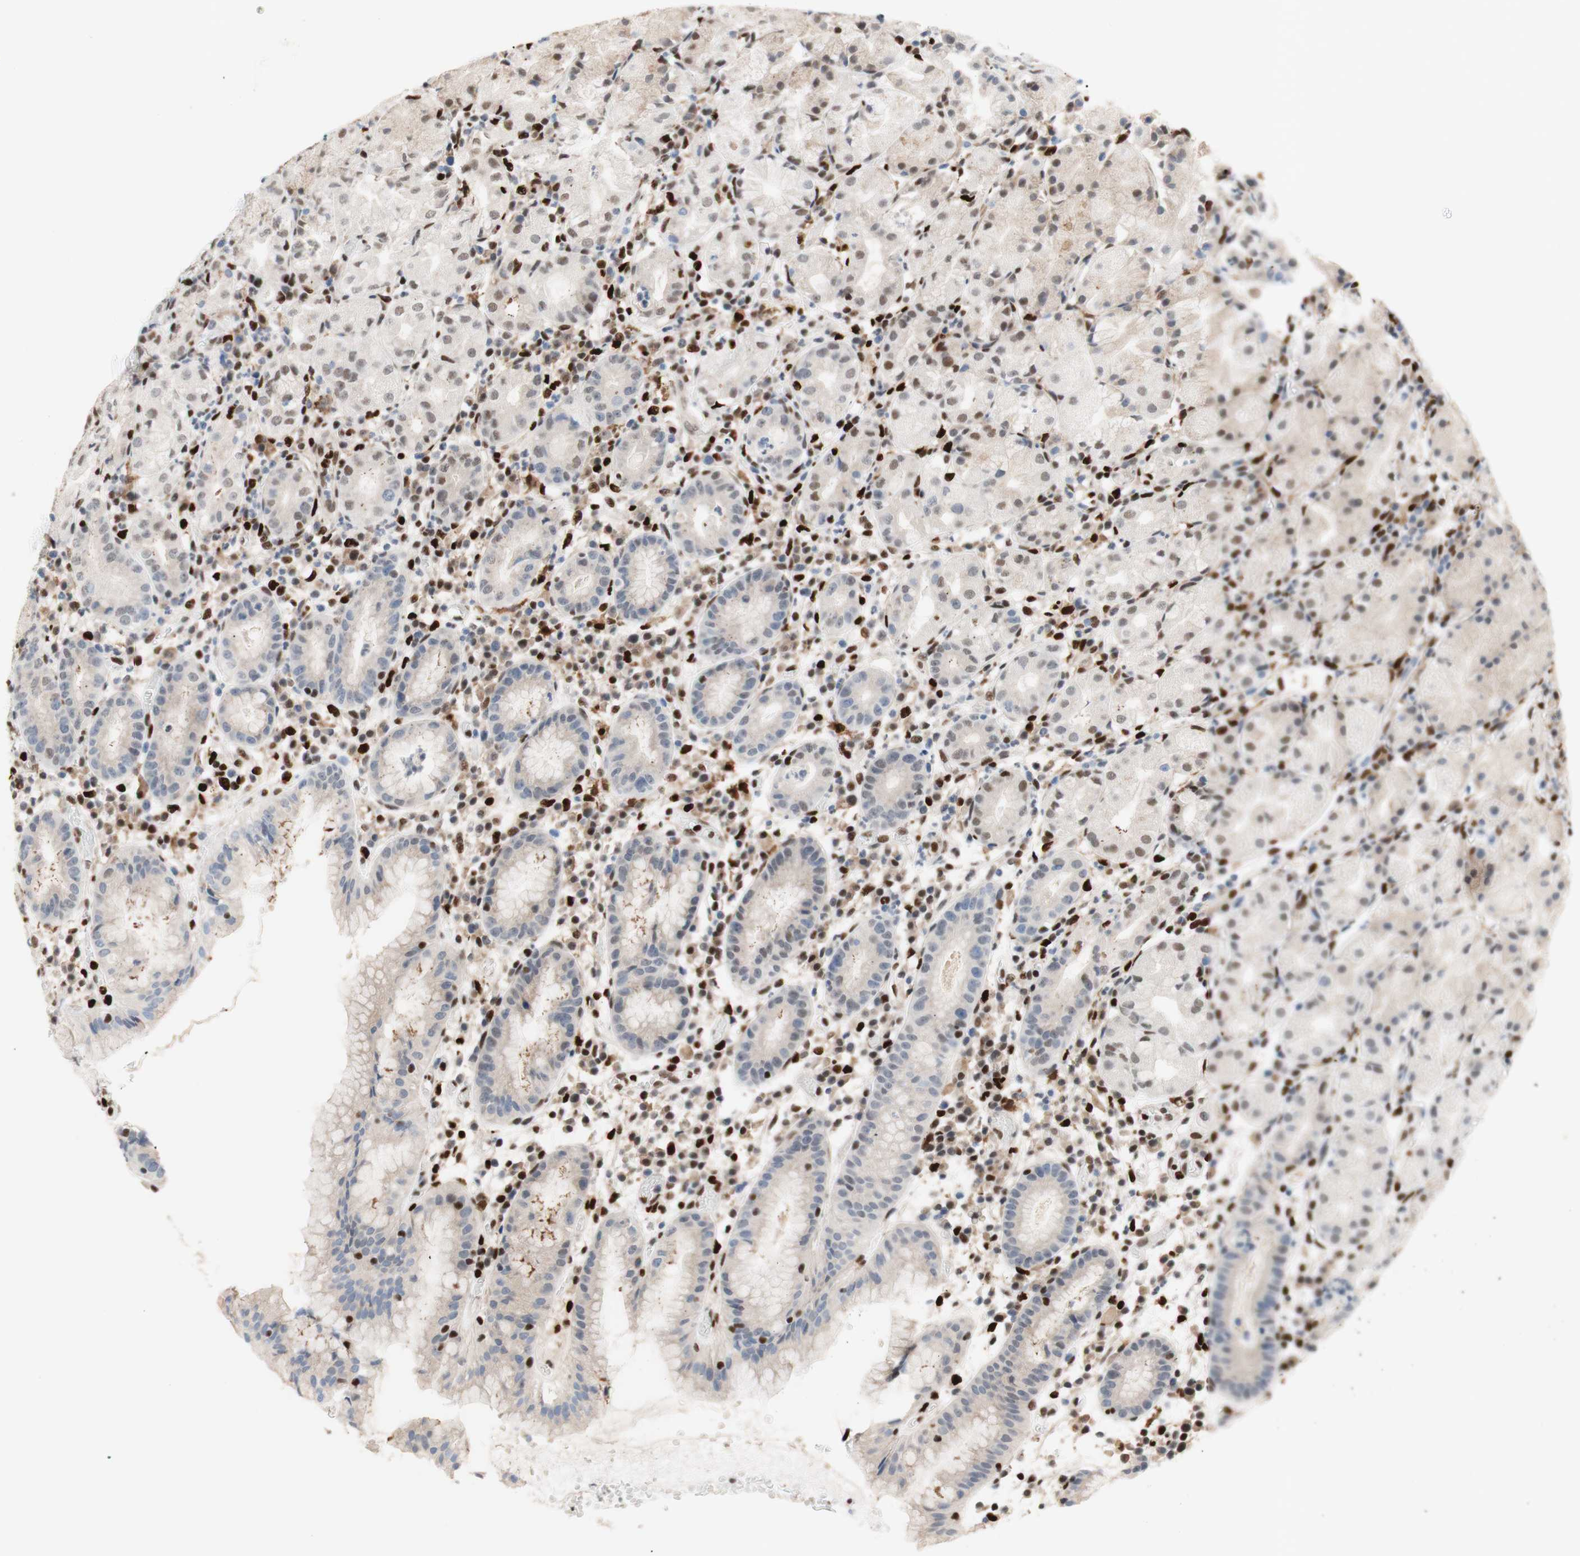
{"staining": {"intensity": "weak", "quantity": "25%-75%", "location": "cytoplasmic/membranous,nuclear"}, "tissue": "stomach", "cell_type": "Glandular cells", "image_type": "normal", "snomed": [{"axis": "morphology", "description": "Normal tissue, NOS"}, {"axis": "topography", "description": "Stomach"}, {"axis": "topography", "description": "Stomach, lower"}], "caption": "Immunohistochemistry histopathology image of benign stomach: stomach stained using IHC shows low levels of weak protein expression localized specifically in the cytoplasmic/membranous,nuclear of glandular cells, appearing as a cytoplasmic/membranous,nuclear brown color.", "gene": "EED", "patient": {"sex": "female", "age": 75}}